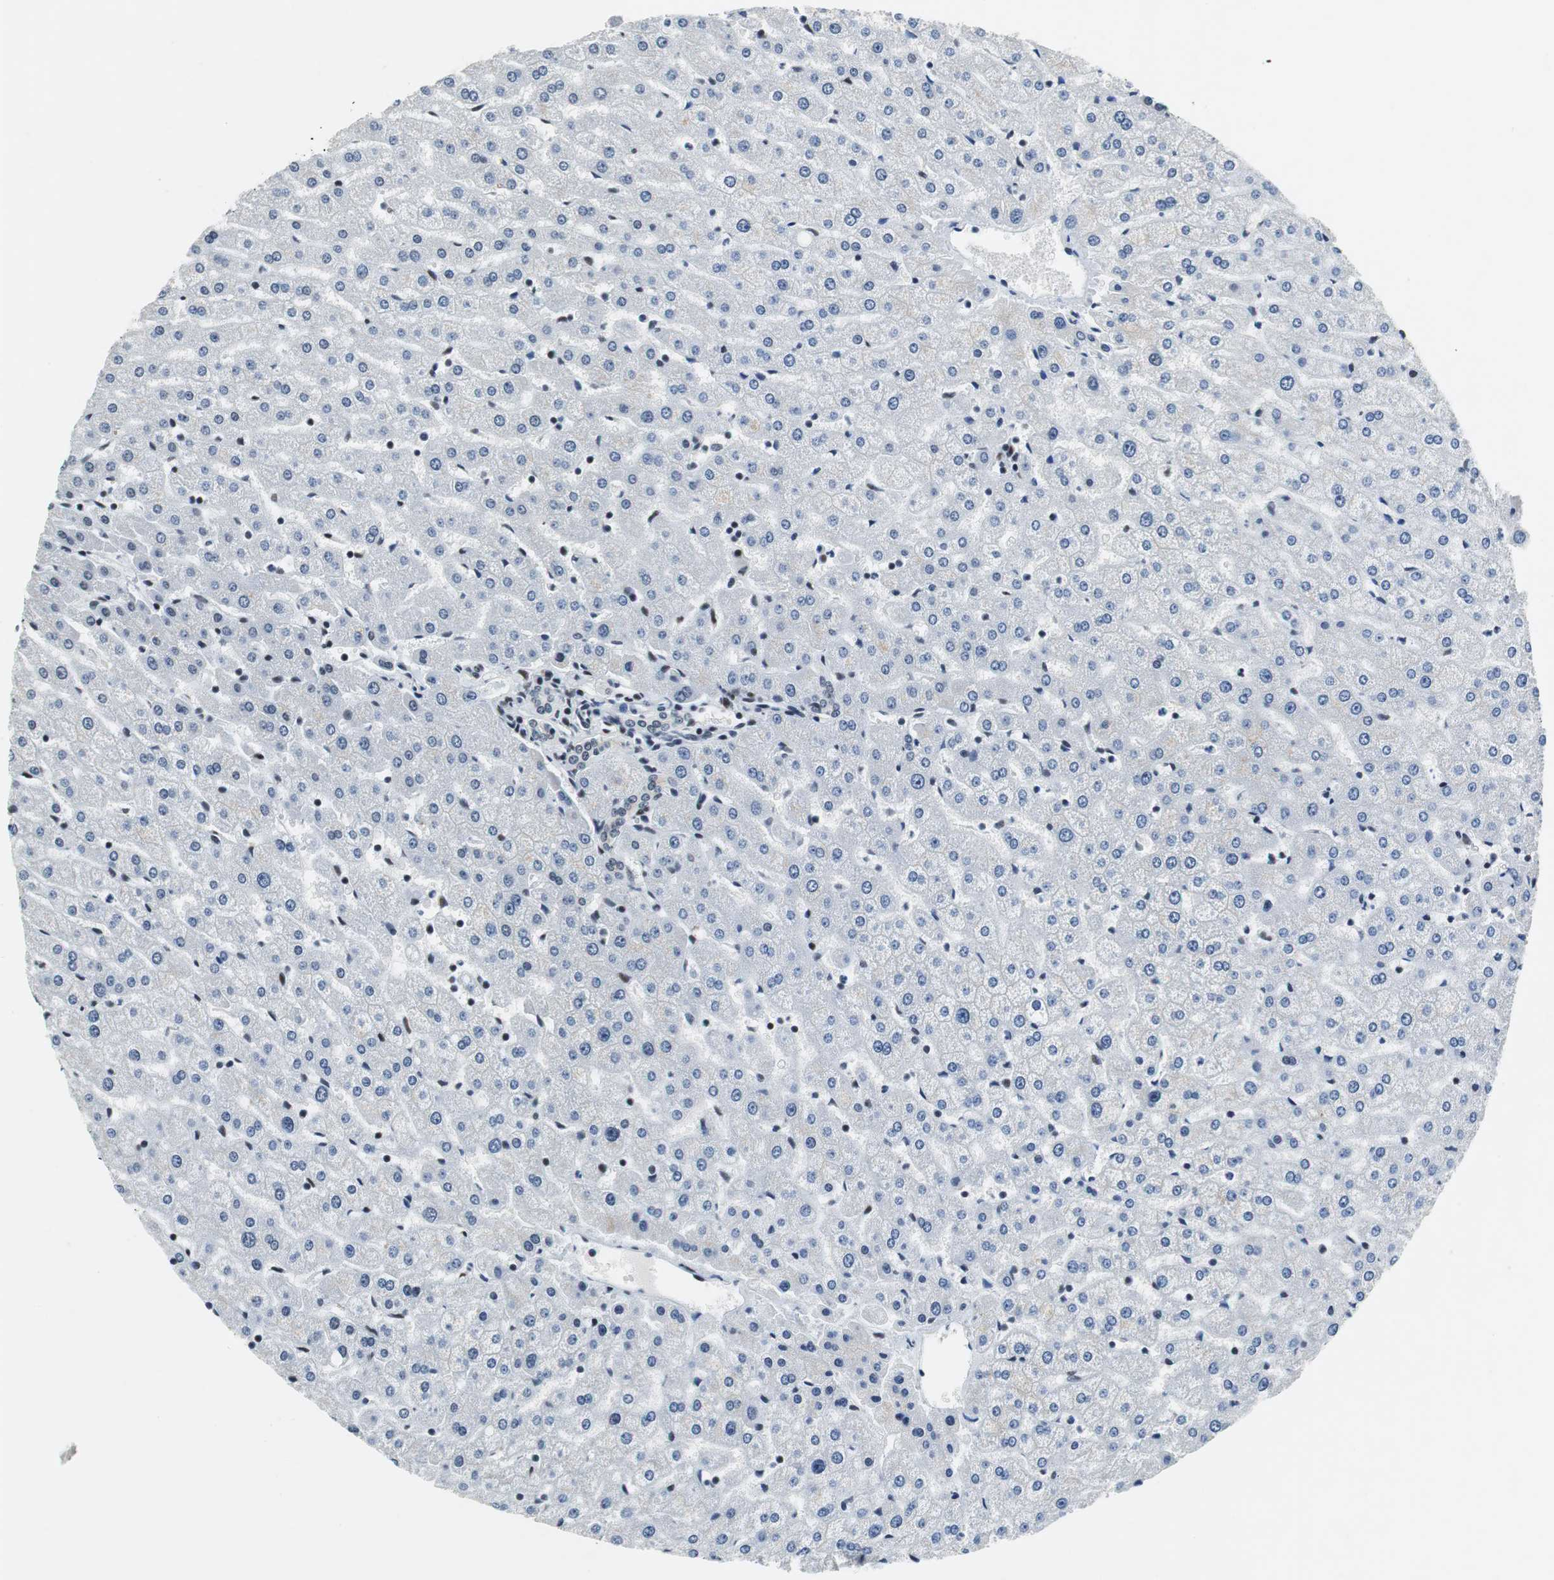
{"staining": {"intensity": "negative", "quantity": "none", "location": "none"}, "tissue": "liver", "cell_type": "Cholangiocytes", "image_type": "normal", "snomed": [{"axis": "morphology", "description": "Normal tissue, NOS"}, {"axis": "morphology", "description": "Fibrosis, NOS"}, {"axis": "topography", "description": "Liver"}], "caption": "IHC photomicrograph of unremarkable liver: human liver stained with DAB (3,3'-diaminobenzidine) reveals no significant protein expression in cholangiocytes.", "gene": "HDAC3", "patient": {"sex": "female", "age": 29}}